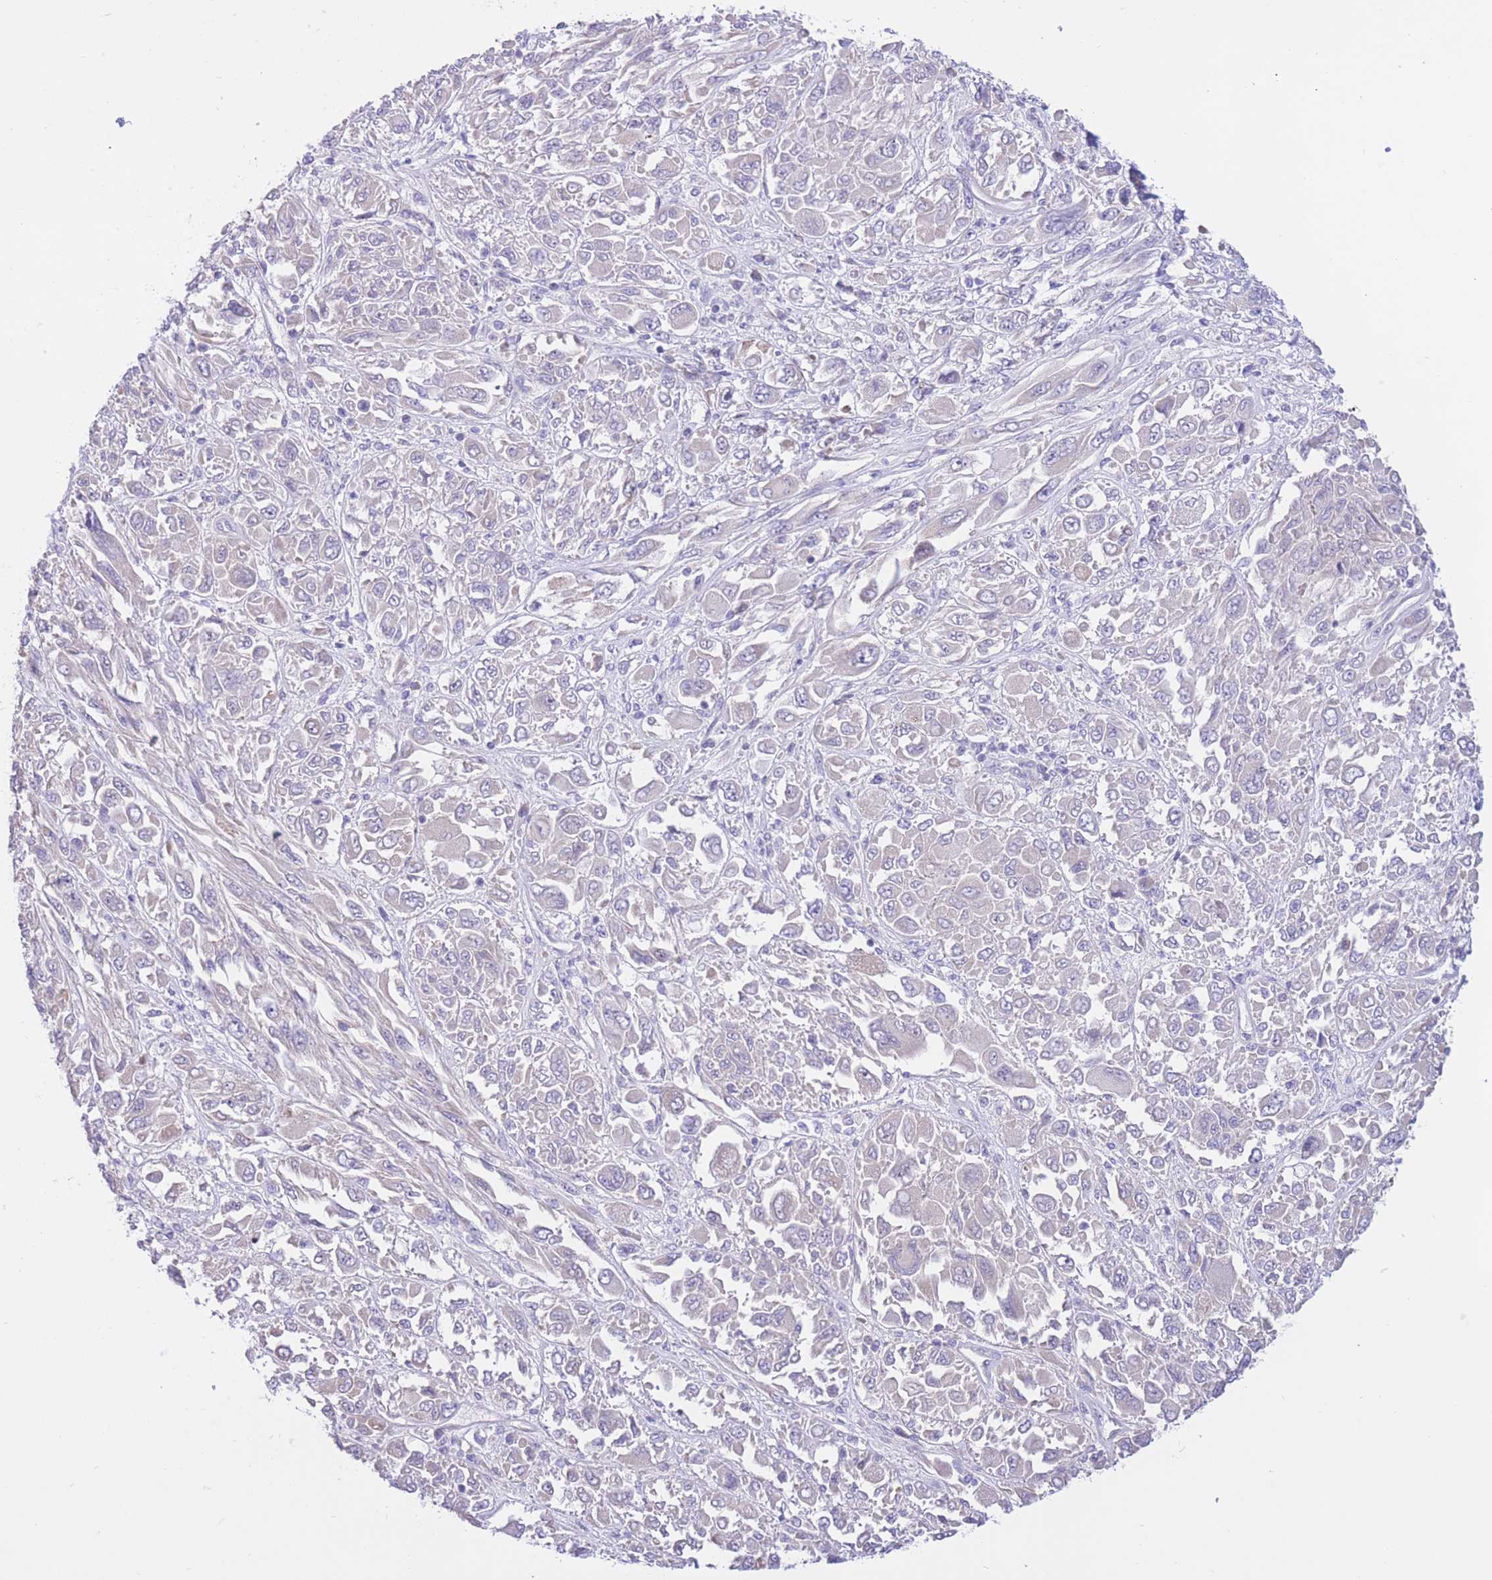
{"staining": {"intensity": "negative", "quantity": "none", "location": "none"}, "tissue": "melanoma", "cell_type": "Tumor cells", "image_type": "cancer", "snomed": [{"axis": "morphology", "description": "Malignant melanoma, NOS"}, {"axis": "topography", "description": "Skin"}], "caption": "Immunohistochemical staining of human melanoma exhibits no significant positivity in tumor cells.", "gene": "RPL39L", "patient": {"sex": "female", "age": 91}}